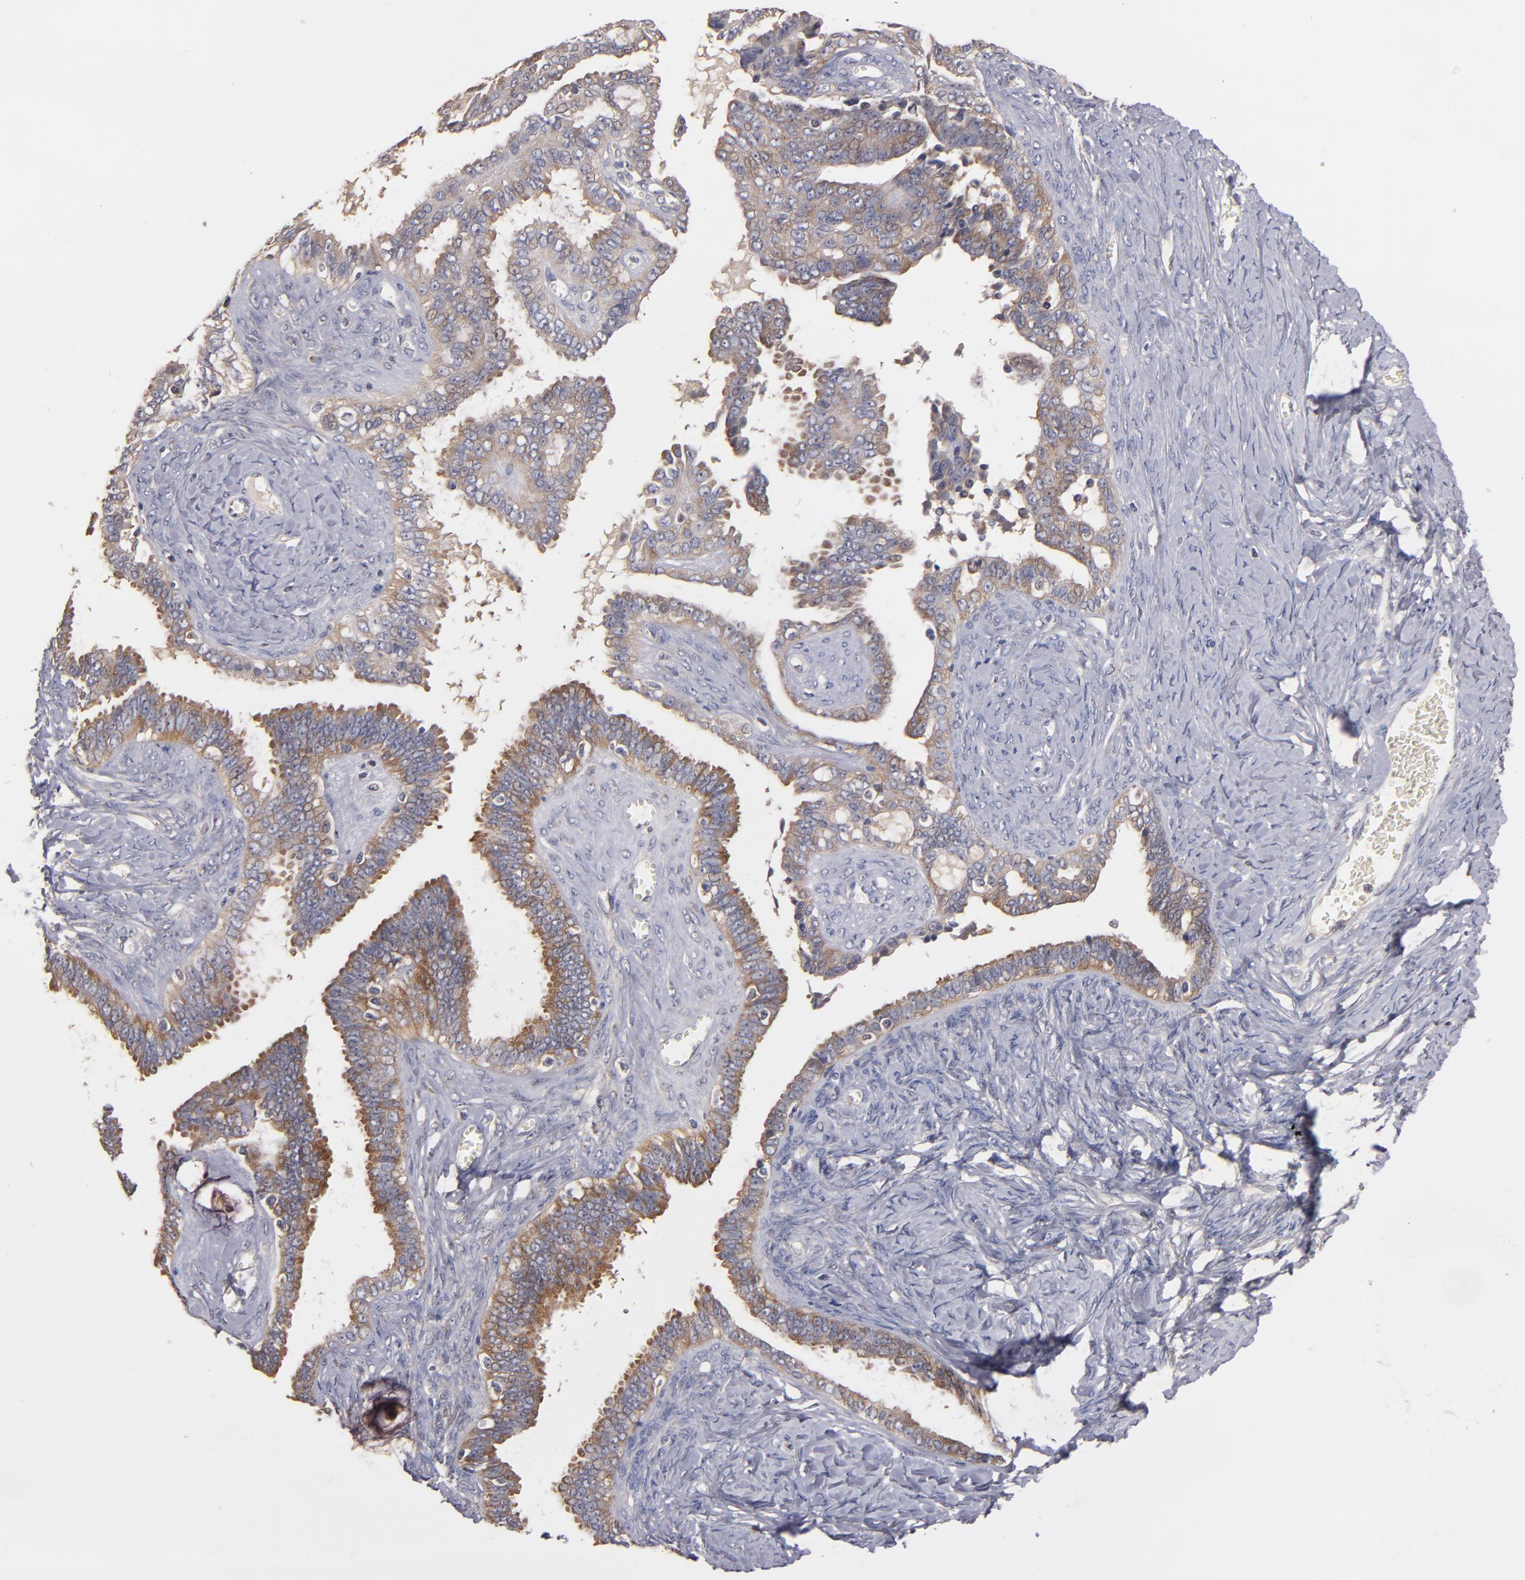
{"staining": {"intensity": "moderate", "quantity": "<25%", "location": "cytoplasmic/membranous"}, "tissue": "ovarian cancer", "cell_type": "Tumor cells", "image_type": "cancer", "snomed": [{"axis": "morphology", "description": "Cystadenocarcinoma, serous, NOS"}, {"axis": "topography", "description": "Ovary"}], "caption": "Ovarian cancer (serous cystadenocarcinoma) tissue demonstrates moderate cytoplasmic/membranous expression in approximately <25% of tumor cells, visualized by immunohistochemistry.", "gene": "UPF3B", "patient": {"sex": "female", "age": 71}}